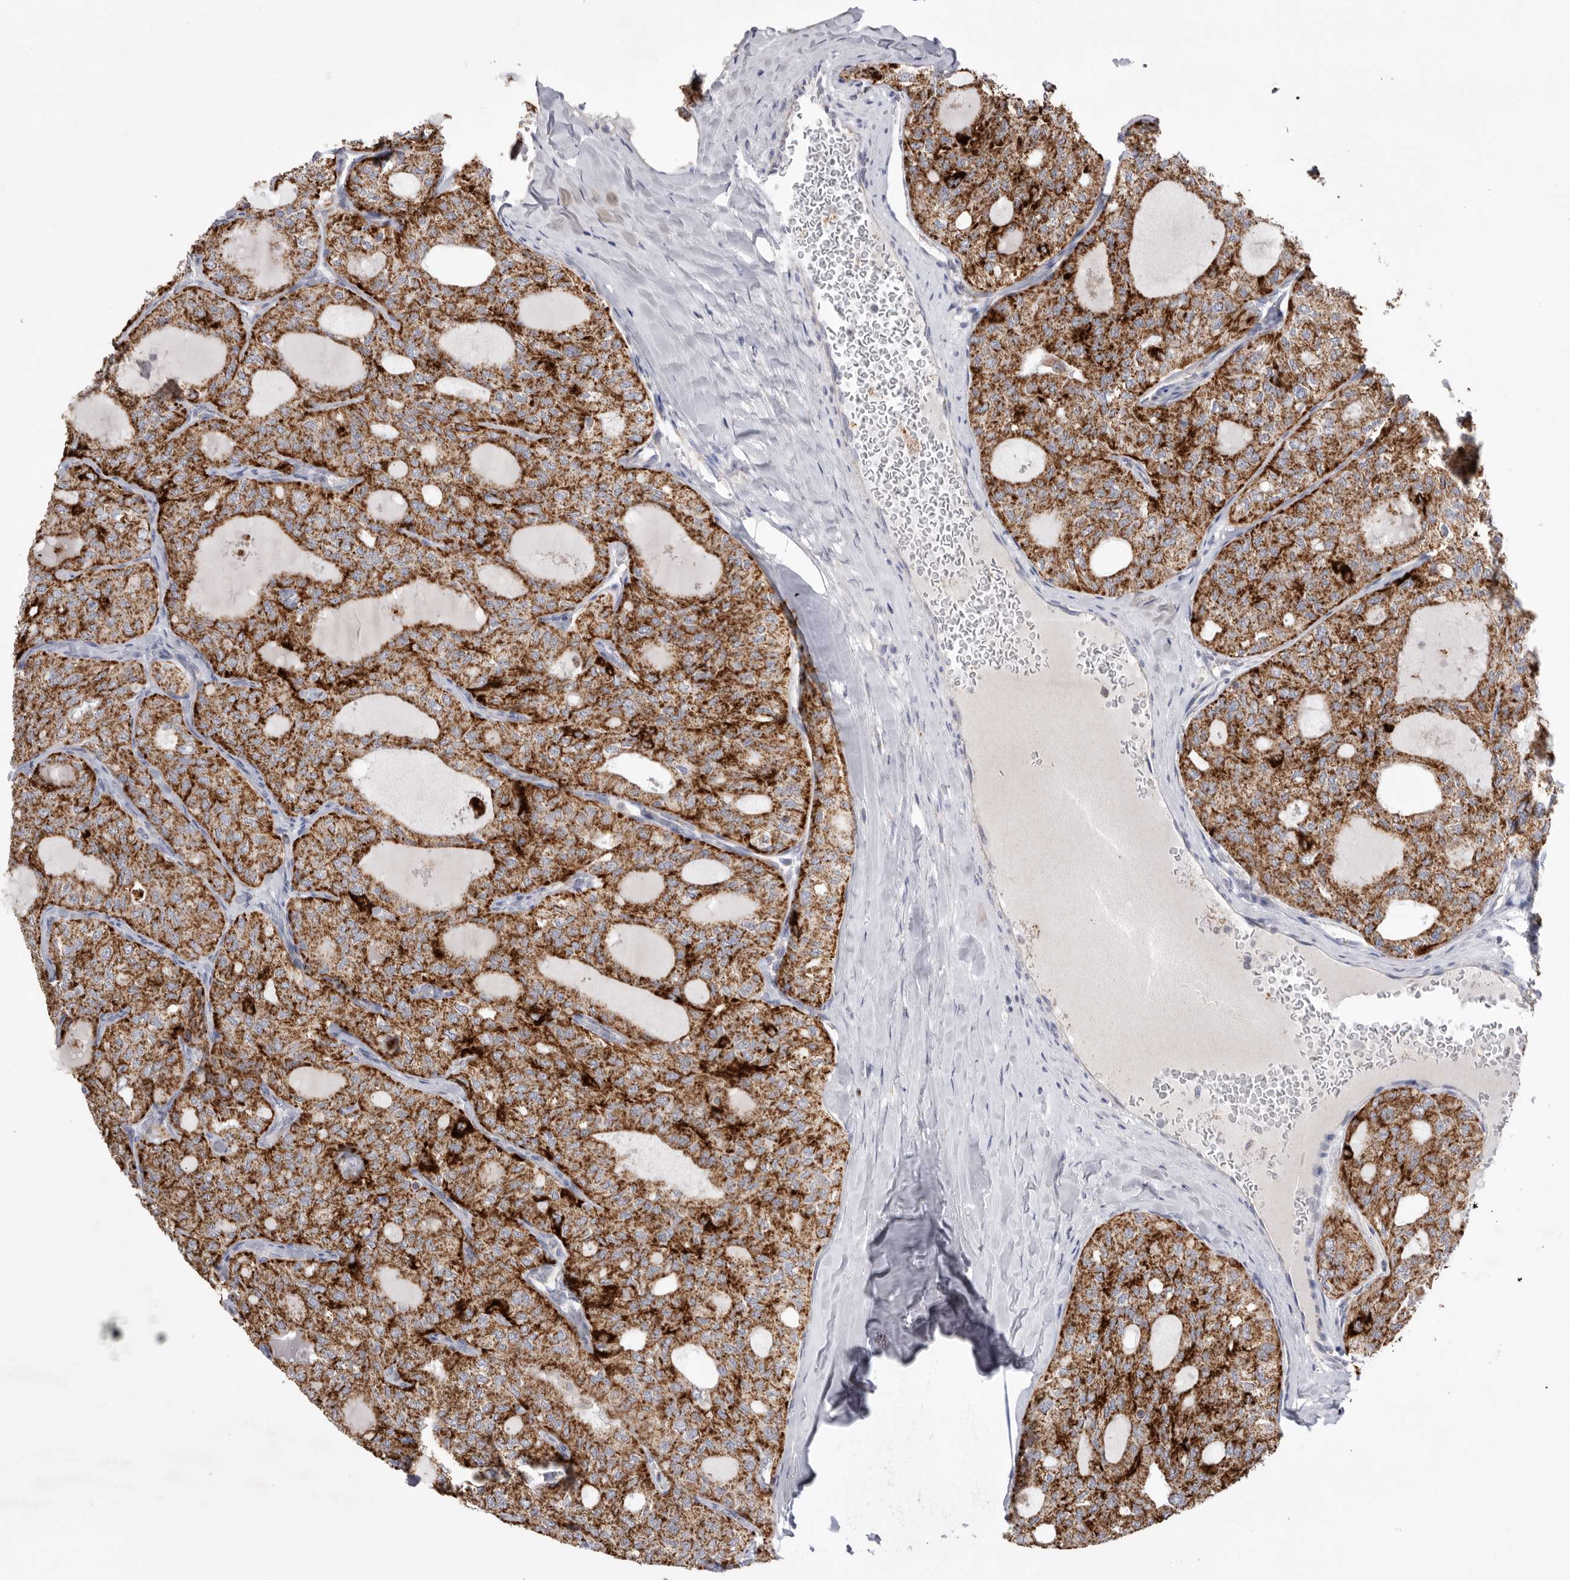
{"staining": {"intensity": "strong", "quantity": ">75%", "location": "cytoplasmic/membranous"}, "tissue": "thyroid cancer", "cell_type": "Tumor cells", "image_type": "cancer", "snomed": [{"axis": "morphology", "description": "Follicular adenoma carcinoma, NOS"}, {"axis": "topography", "description": "Thyroid gland"}], "caption": "This photomicrograph shows immunohistochemistry staining of thyroid follicular adenoma carcinoma, with high strong cytoplasmic/membranous expression in approximately >75% of tumor cells.", "gene": "VDAC3", "patient": {"sex": "male", "age": 75}}